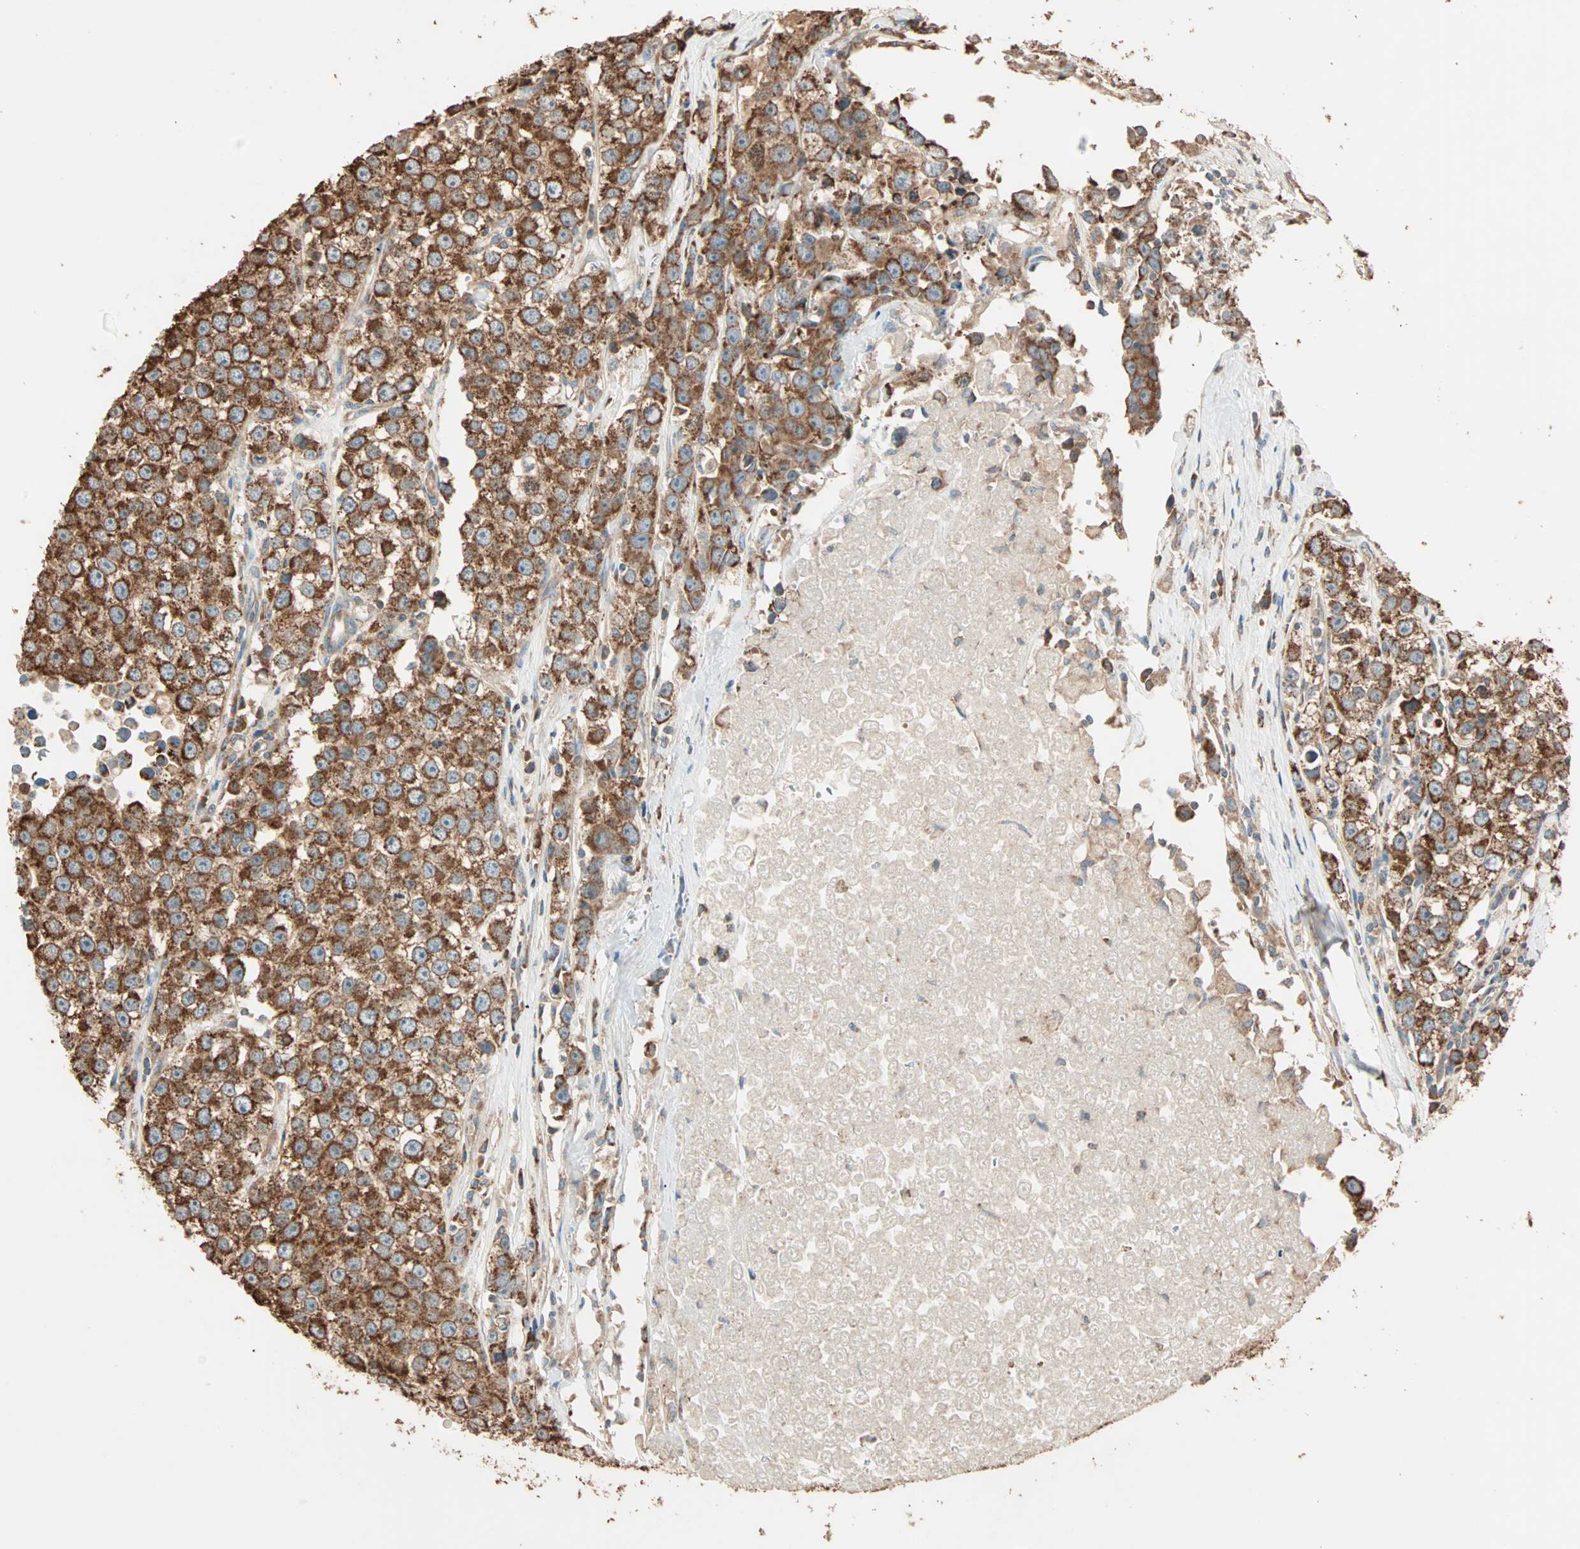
{"staining": {"intensity": "strong", "quantity": ">75%", "location": "cytoplasmic/membranous"}, "tissue": "testis cancer", "cell_type": "Tumor cells", "image_type": "cancer", "snomed": [{"axis": "morphology", "description": "Seminoma, NOS"}, {"axis": "morphology", "description": "Carcinoma, Embryonal, NOS"}, {"axis": "topography", "description": "Testis"}], "caption": "A high amount of strong cytoplasmic/membranous expression is identified in approximately >75% of tumor cells in testis embryonal carcinoma tissue.", "gene": "EIF4G2", "patient": {"sex": "male", "age": 52}}